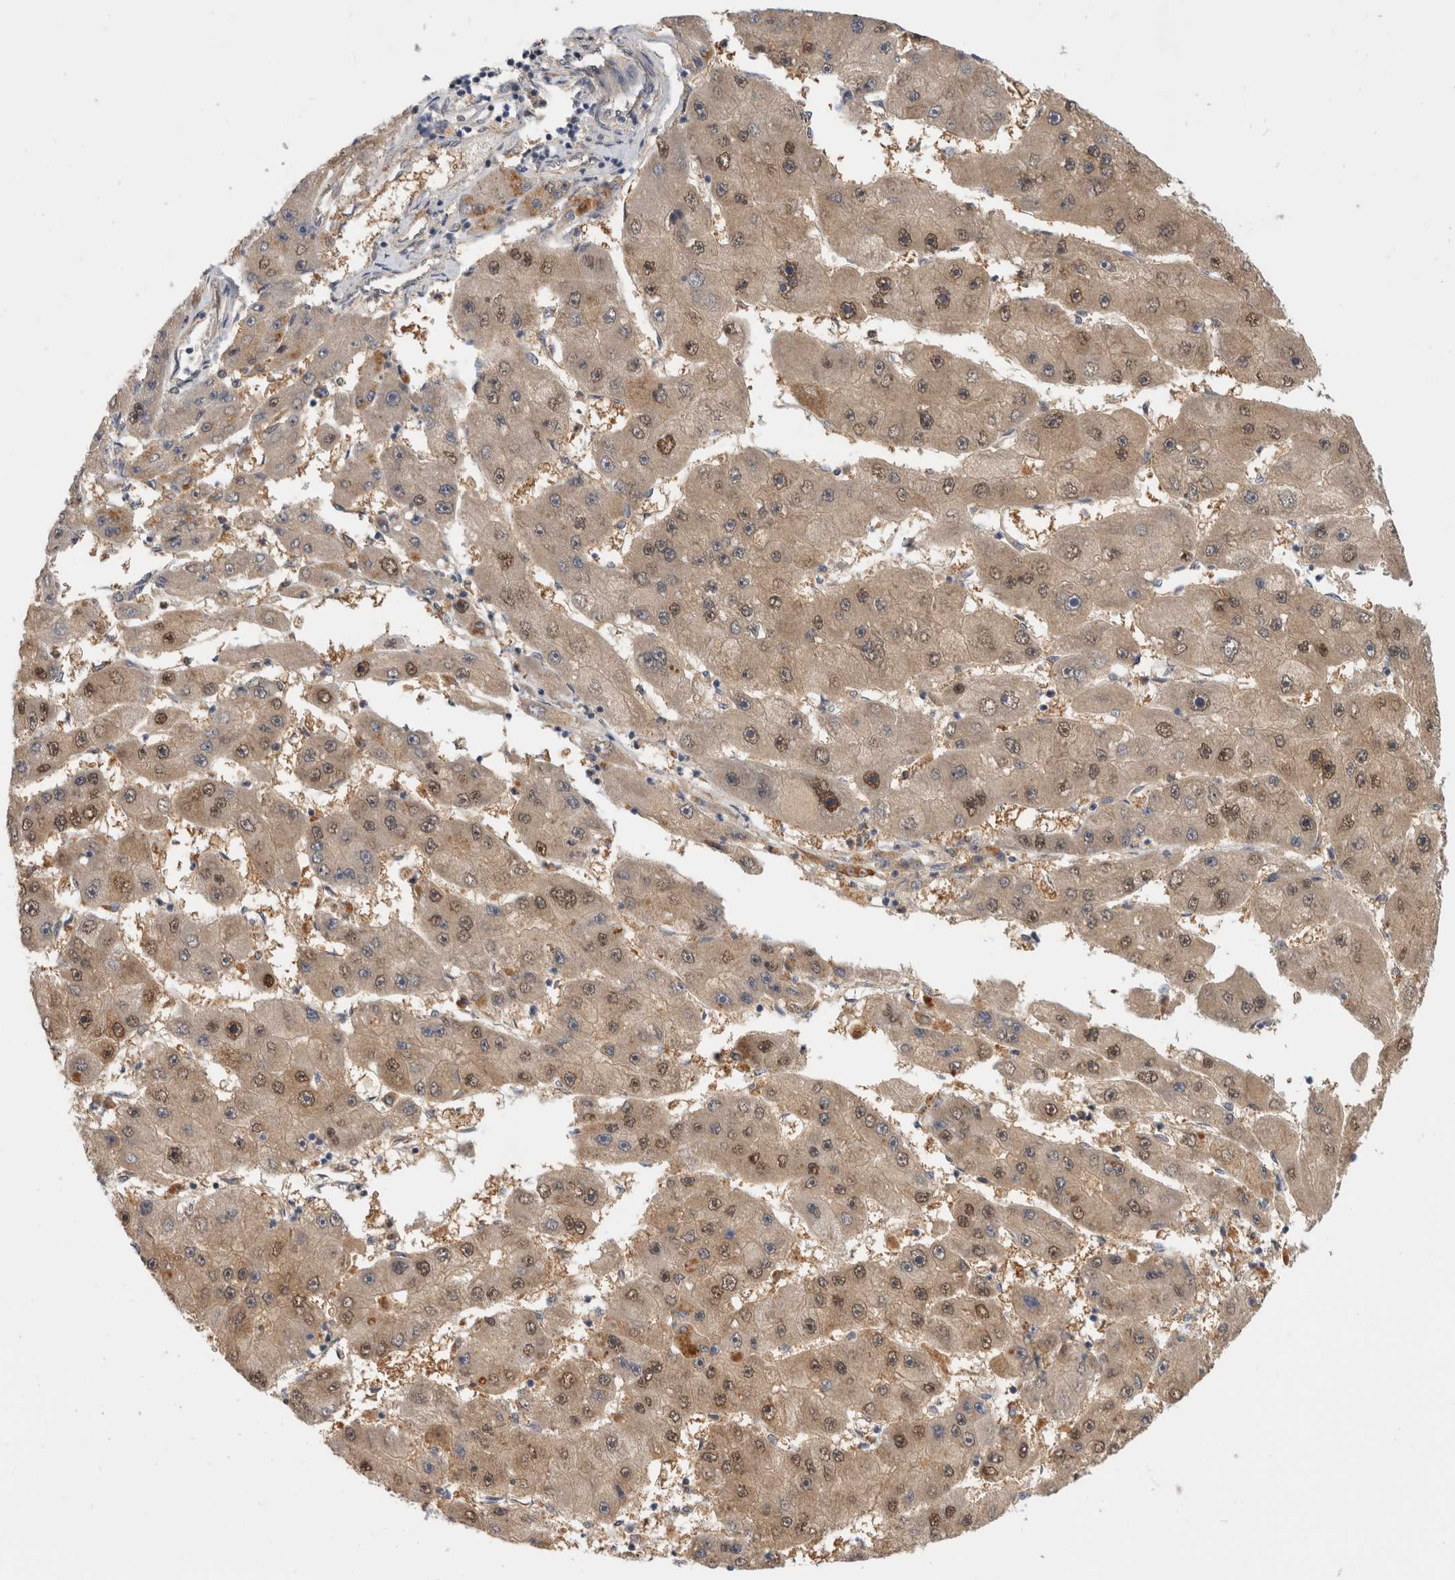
{"staining": {"intensity": "weak", "quantity": ">75%", "location": "cytoplasmic/membranous,nuclear"}, "tissue": "liver cancer", "cell_type": "Tumor cells", "image_type": "cancer", "snomed": [{"axis": "morphology", "description": "Carcinoma, Hepatocellular, NOS"}, {"axis": "topography", "description": "Liver"}], "caption": "High-power microscopy captured an immunohistochemistry micrograph of hepatocellular carcinoma (liver), revealing weak cytoplasmic/membranous and nuclear positivity in about >75% of tumor cells. The protein of interest is shown in brown color, while the nuclei are stained blue.", "gene": "PGM1", "patient": {"sex": "female", "age": 61}}